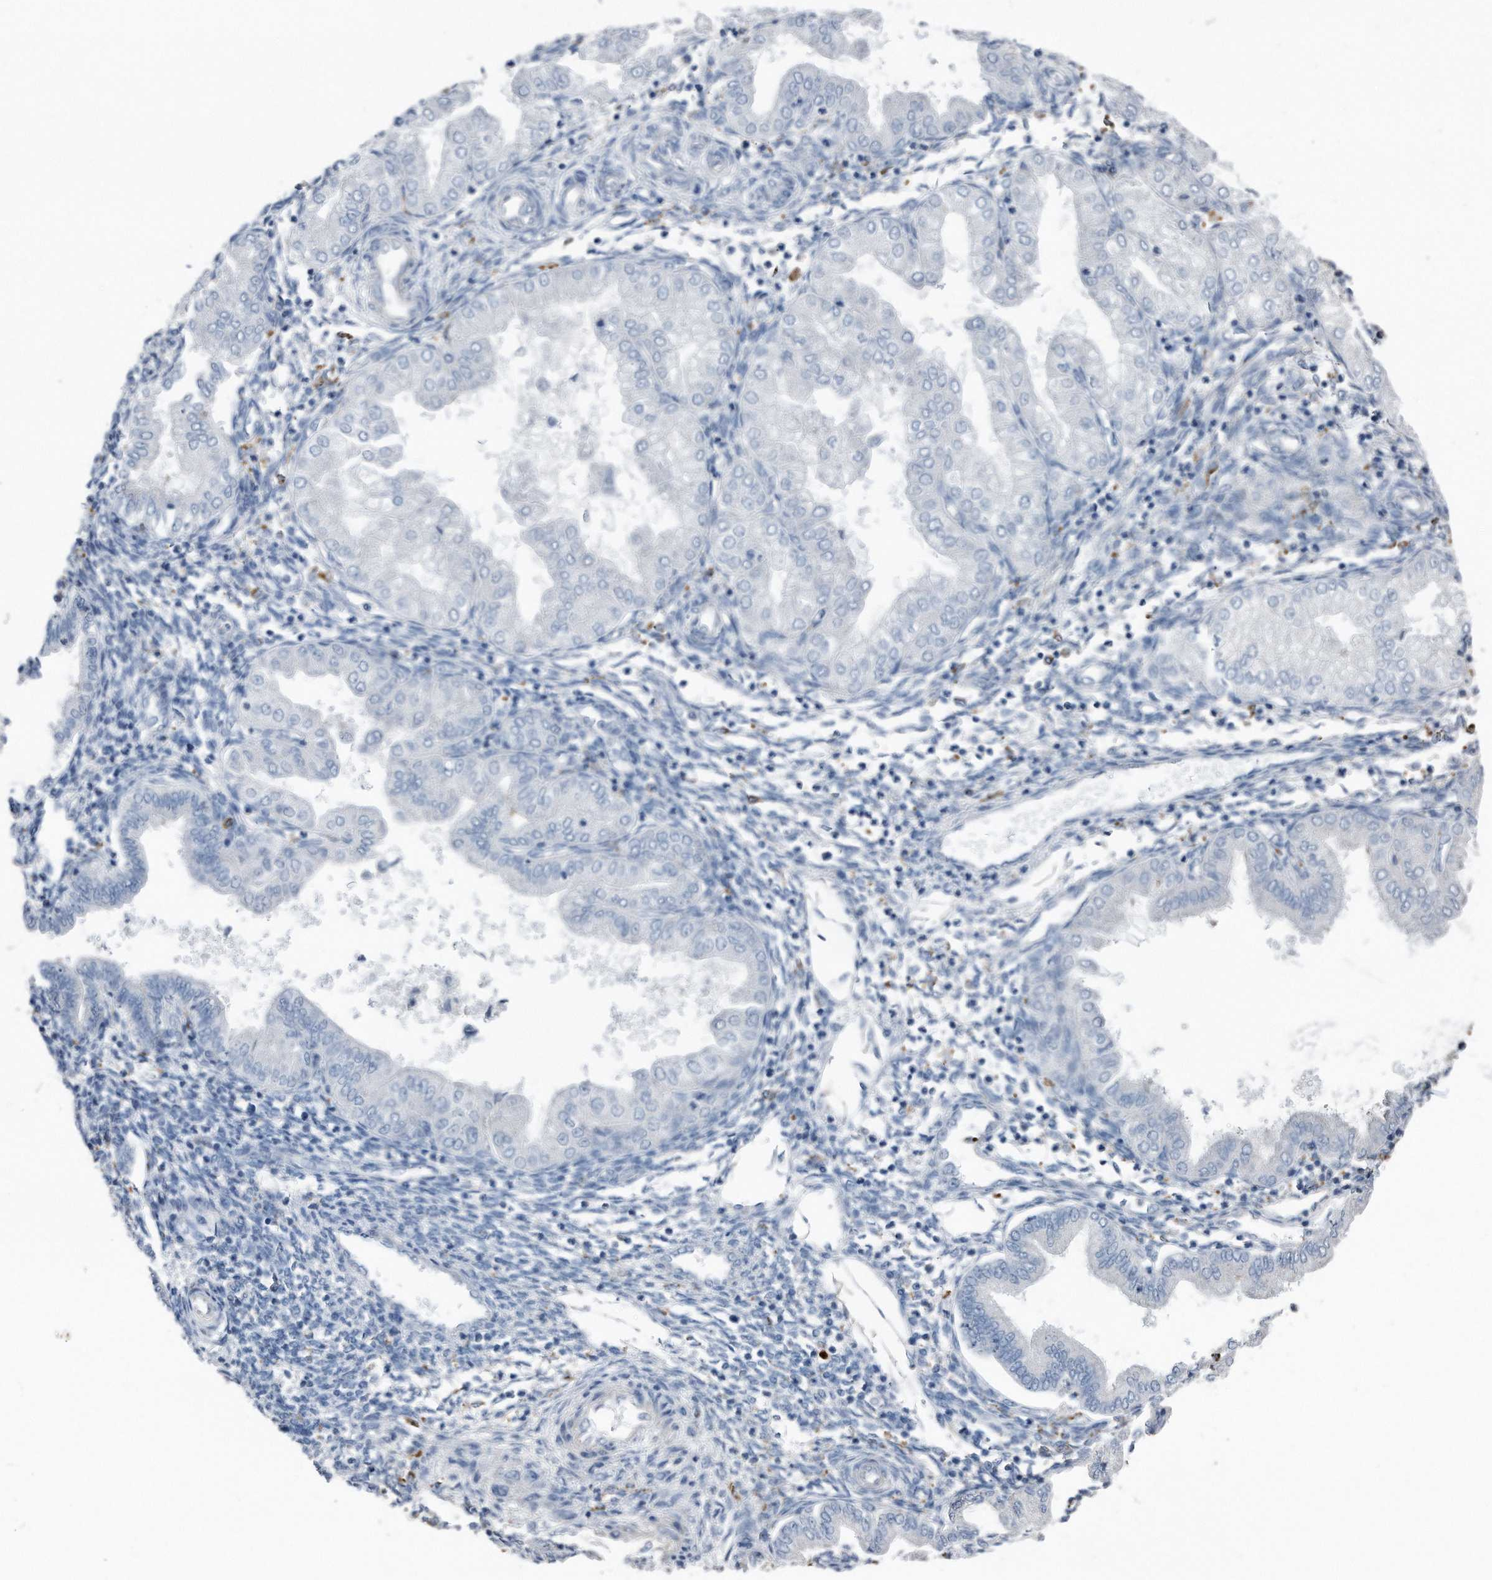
{"staining": {"intensity": "negative", "quantity": "none", "location": "none"}, "tissue": "endometrium", "cell_type": "Cells in endometrial stroma", "image_type": "normal", "snomed": [{"axis": "morphology", "description": "Normal tissue, NOS"}, {"axis": "topography", "description": "Endometrium"}], "caption": "IHC micrograph of unremarkable human endometrium stained for a protein (brown), which reveals no expression in cells in endometrial stroma.", "gene": "ZNF772", "patient": {"sex": "female", "age": 53}}